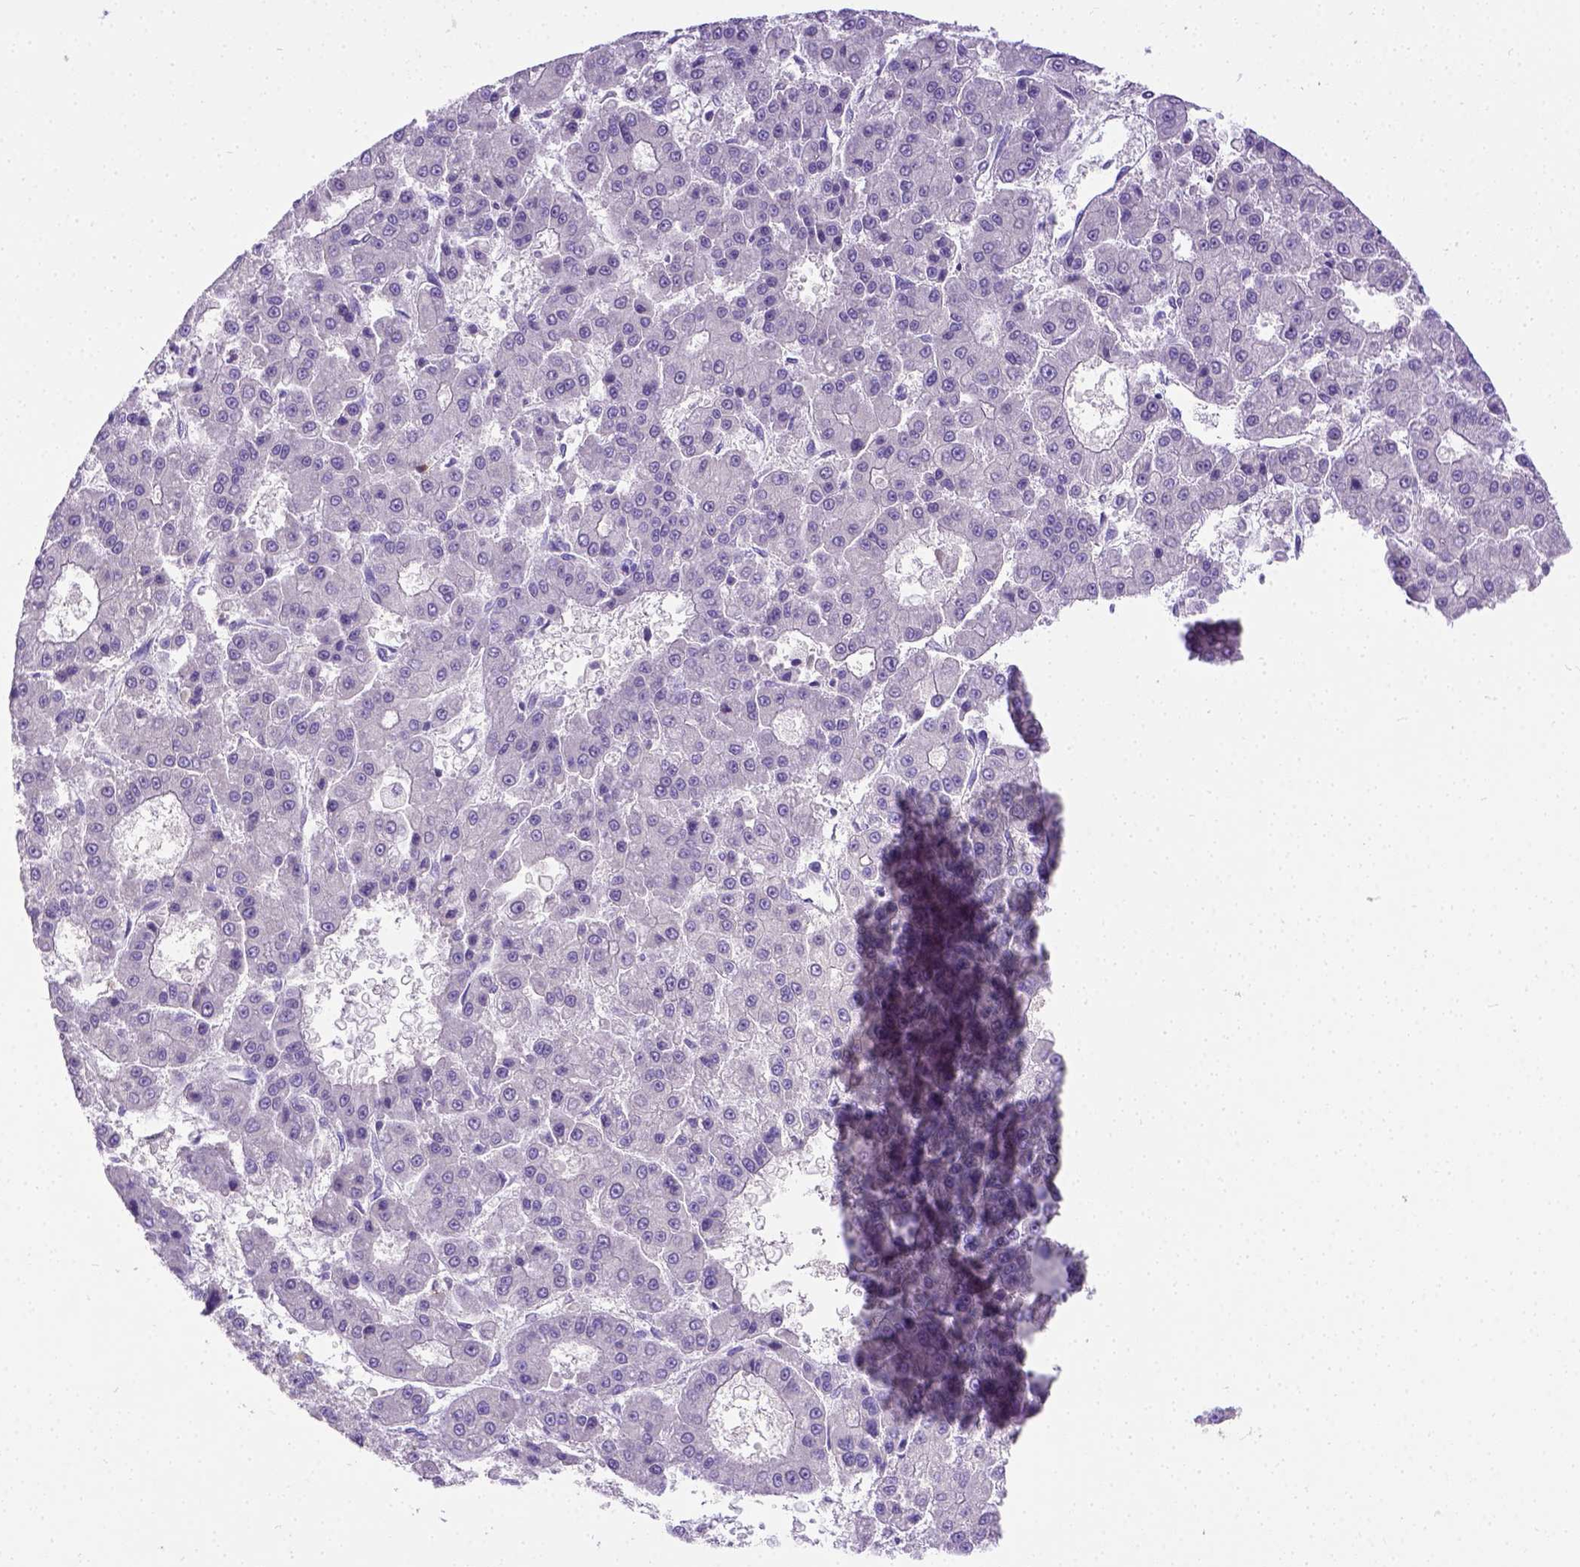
{"staining": {"intensity": "negative", "quantity": "none", "location": "none"}, "tissue": "liver cancer", "cell_type": "Tumor cells", "image_type": "cancer", "snomed": [{"axis": "morphology", "description": "Carcinoma, Hepatocellular, NOS"}, {"axis": "topography", "description": "Liver"}], "caption": "A micrograph of human liver cancer (hepatocellular carcinoma) is negative for staining in tumor cells.", "gene": "B3GAT1", "patient": {"sex": "male", "age": 70}}